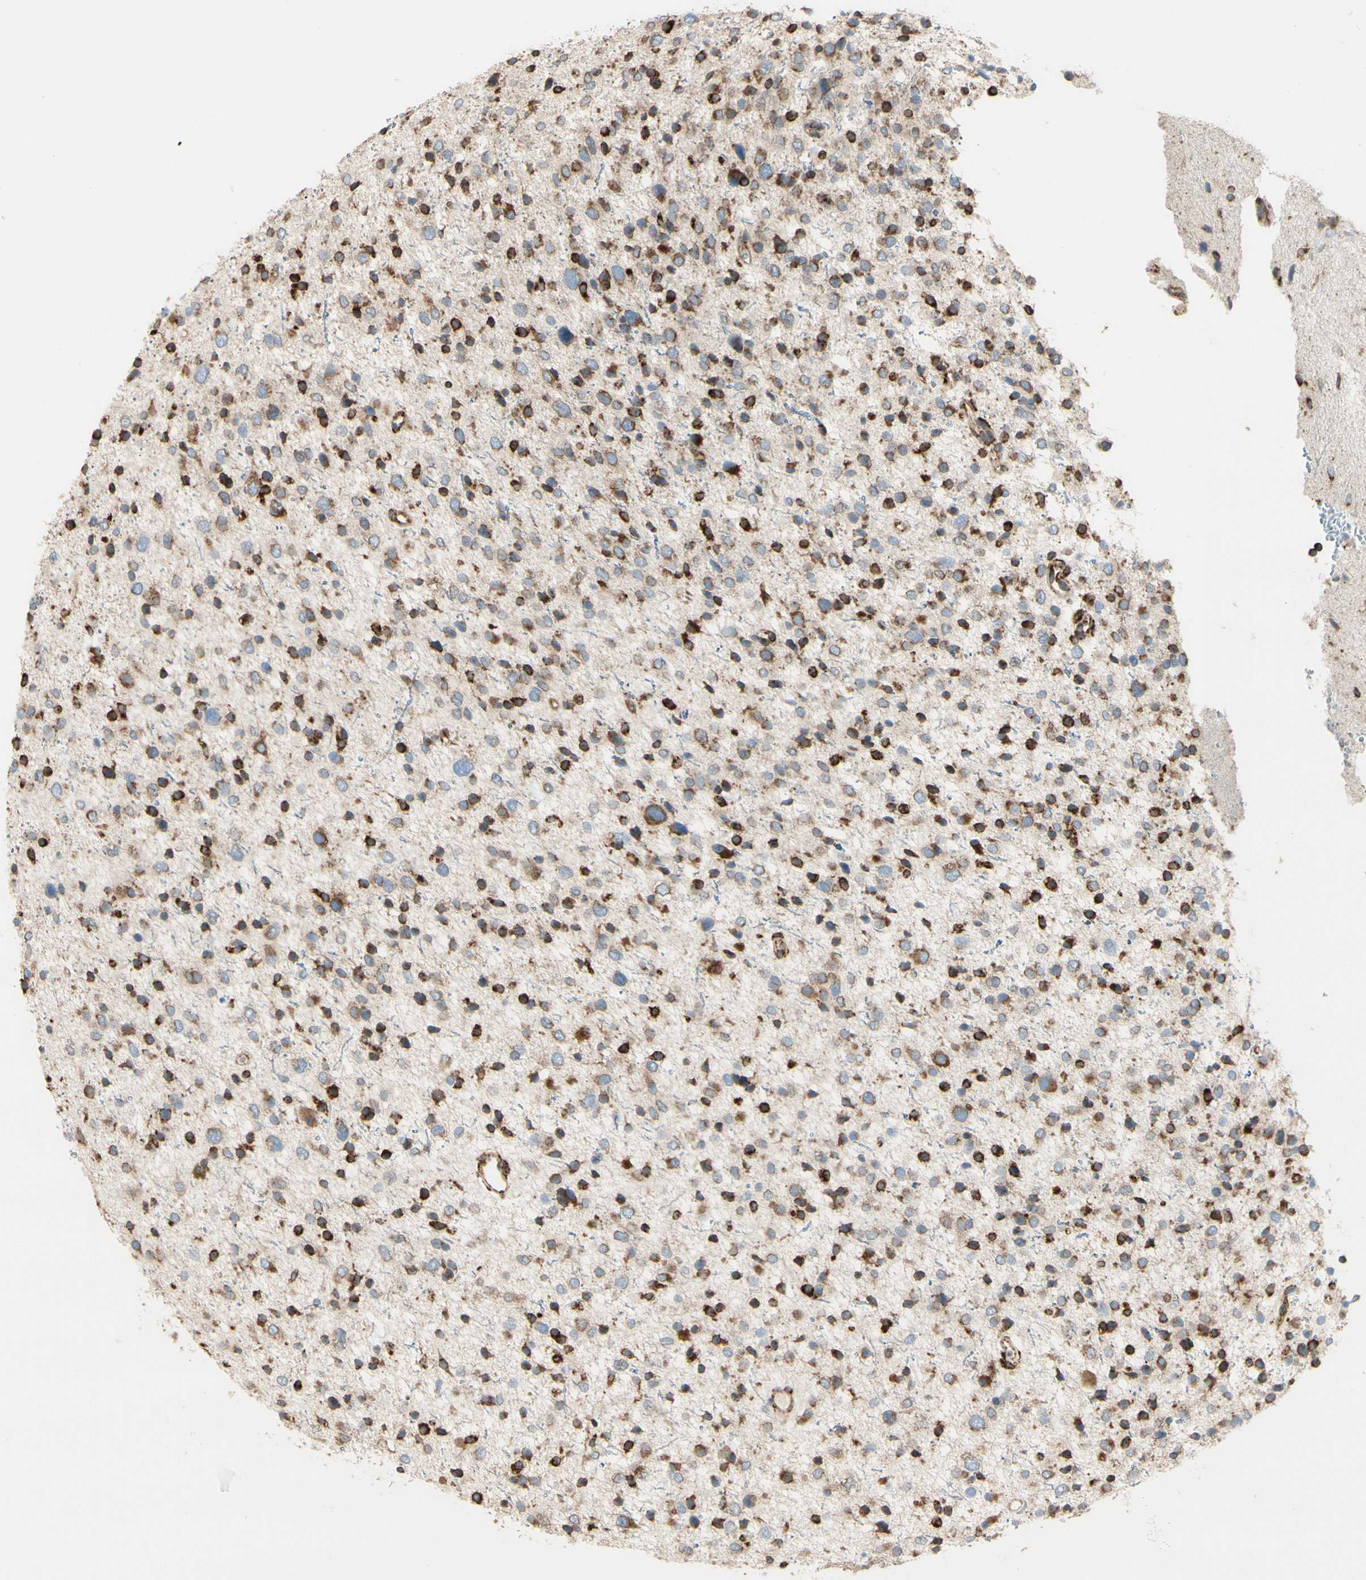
{"staining": {"intensity": "strong", "quantity": ">75%", "location": "cytoplasmic/membranous"}, "tissue": "glioma", "cell_type": "Tumor cells", "image_type": "cancer", "snomed": [{"axis": "morphology", "description": "Glioma, malignant, Low grade"}, {"axis": "topography", "description": "Brain"}], "caption": "Immunohistochemistry (DAB) staining of human low-grade glioma (malignant) demonstrates strong cytoplasmic/membranous protein expression in approximately >75% of tumor cells.", "gene": "RRBP1", "patient": {"sex": "female", "age": 37}}